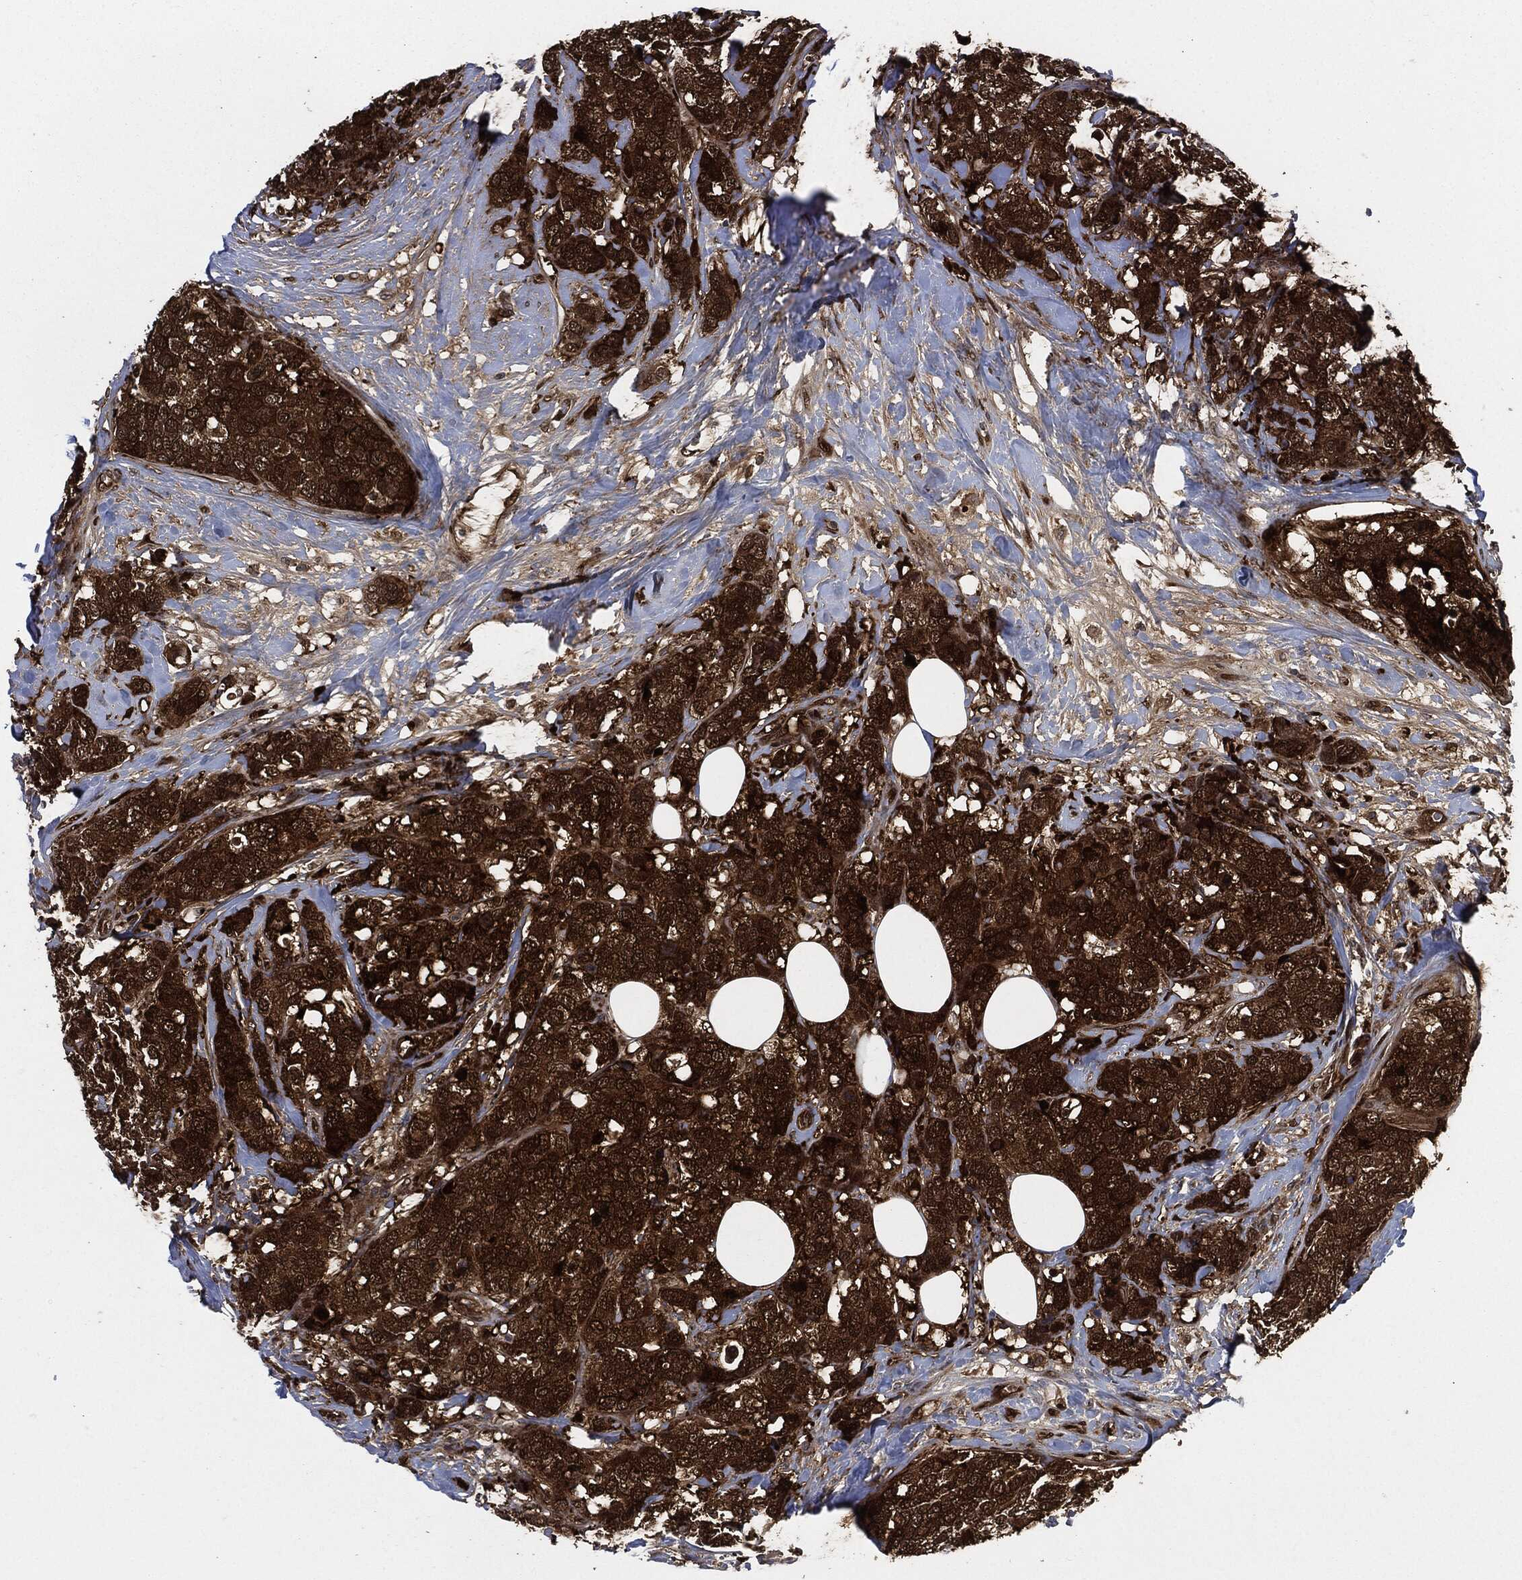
{"staining": {"intensity": "strong", "quantity": ">75%", "location": "cytoplasmic/membranous,nuclear"}, "tissue": "breast cancer", "cell_type": "Tumor cells", "image_type": "cancer", "snomed": [{"axis": "morphology", "description": "Lobular carcinoma"}, {"axis": "topography", "description": "Breast"}], "caption": "Immunohistochemistry histopathology image of neoplastic tissue: breast cancer stained using immunohistochemistry reveals high levels of strong protein expression localized specifically in the cytoplasmic/membranous and nuclear of tumor cells, appearing as a cytoplasmic/membranous and nuclear brown color.", "gene": "DCTN1", "patient": {"sex": "female", "age": 59}}